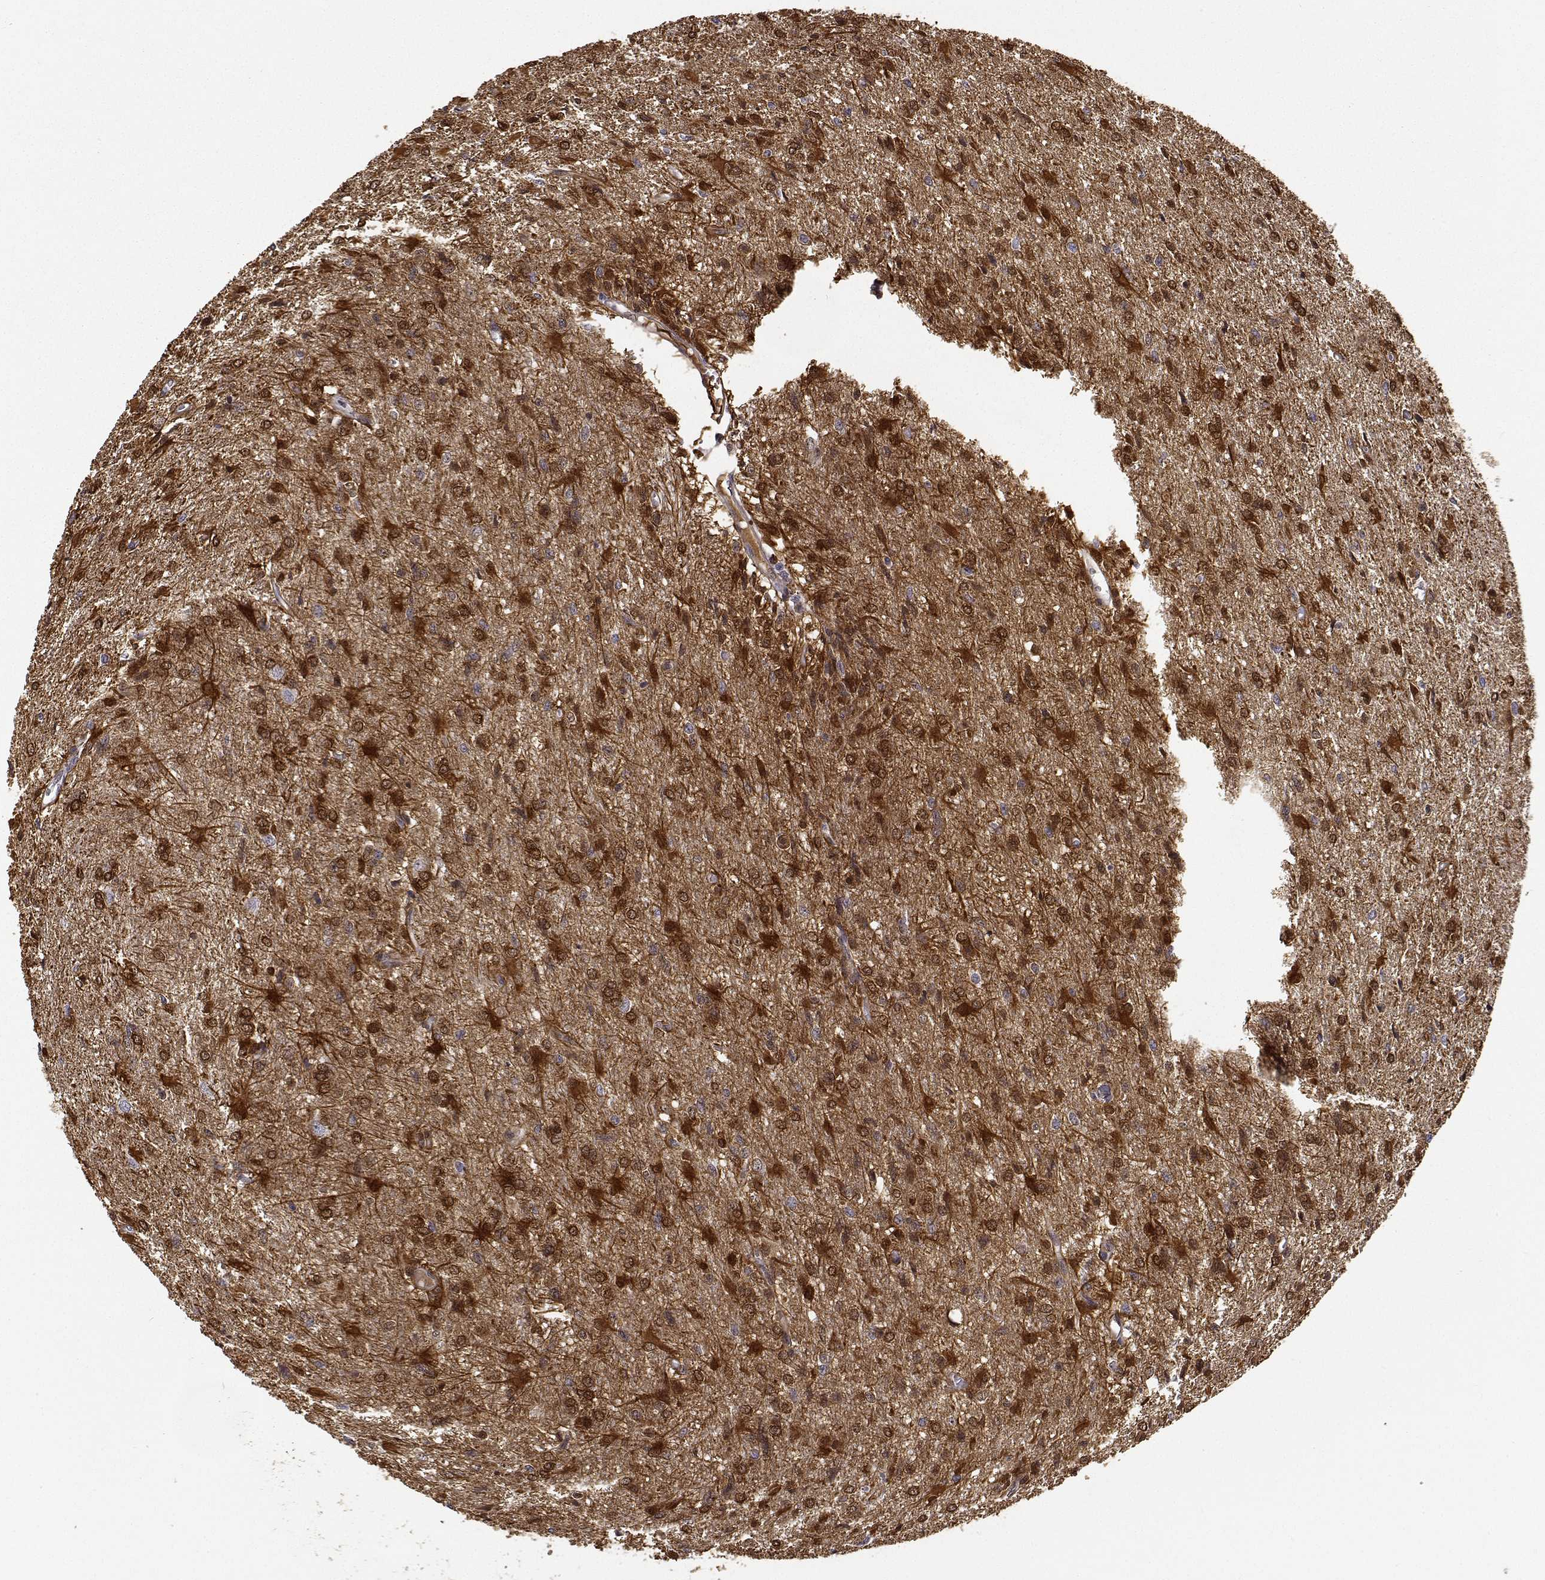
{"staining": {"intensity": "strong", "quantity": ">75%", "location": "cytoplasmic/membranous,nuclear"}, "tissue": "glioma", "cell_type": "Tumor cells", "image_type": "cancer", "snomed": [{"axis": "morphology", "description": "Glioma, malignant, High grade"}, {"axis": "topography", "description": "Brain"}], "caption": "Approximately >75% of tumor cells in high-grade glioma (malignant) show strong cytoplasmic/membranous and nuclear protein expression as visualized by brown immunohistochemical staining.", "gene": "PHGDH", "patient": {"sex": "male", "age": 68}}